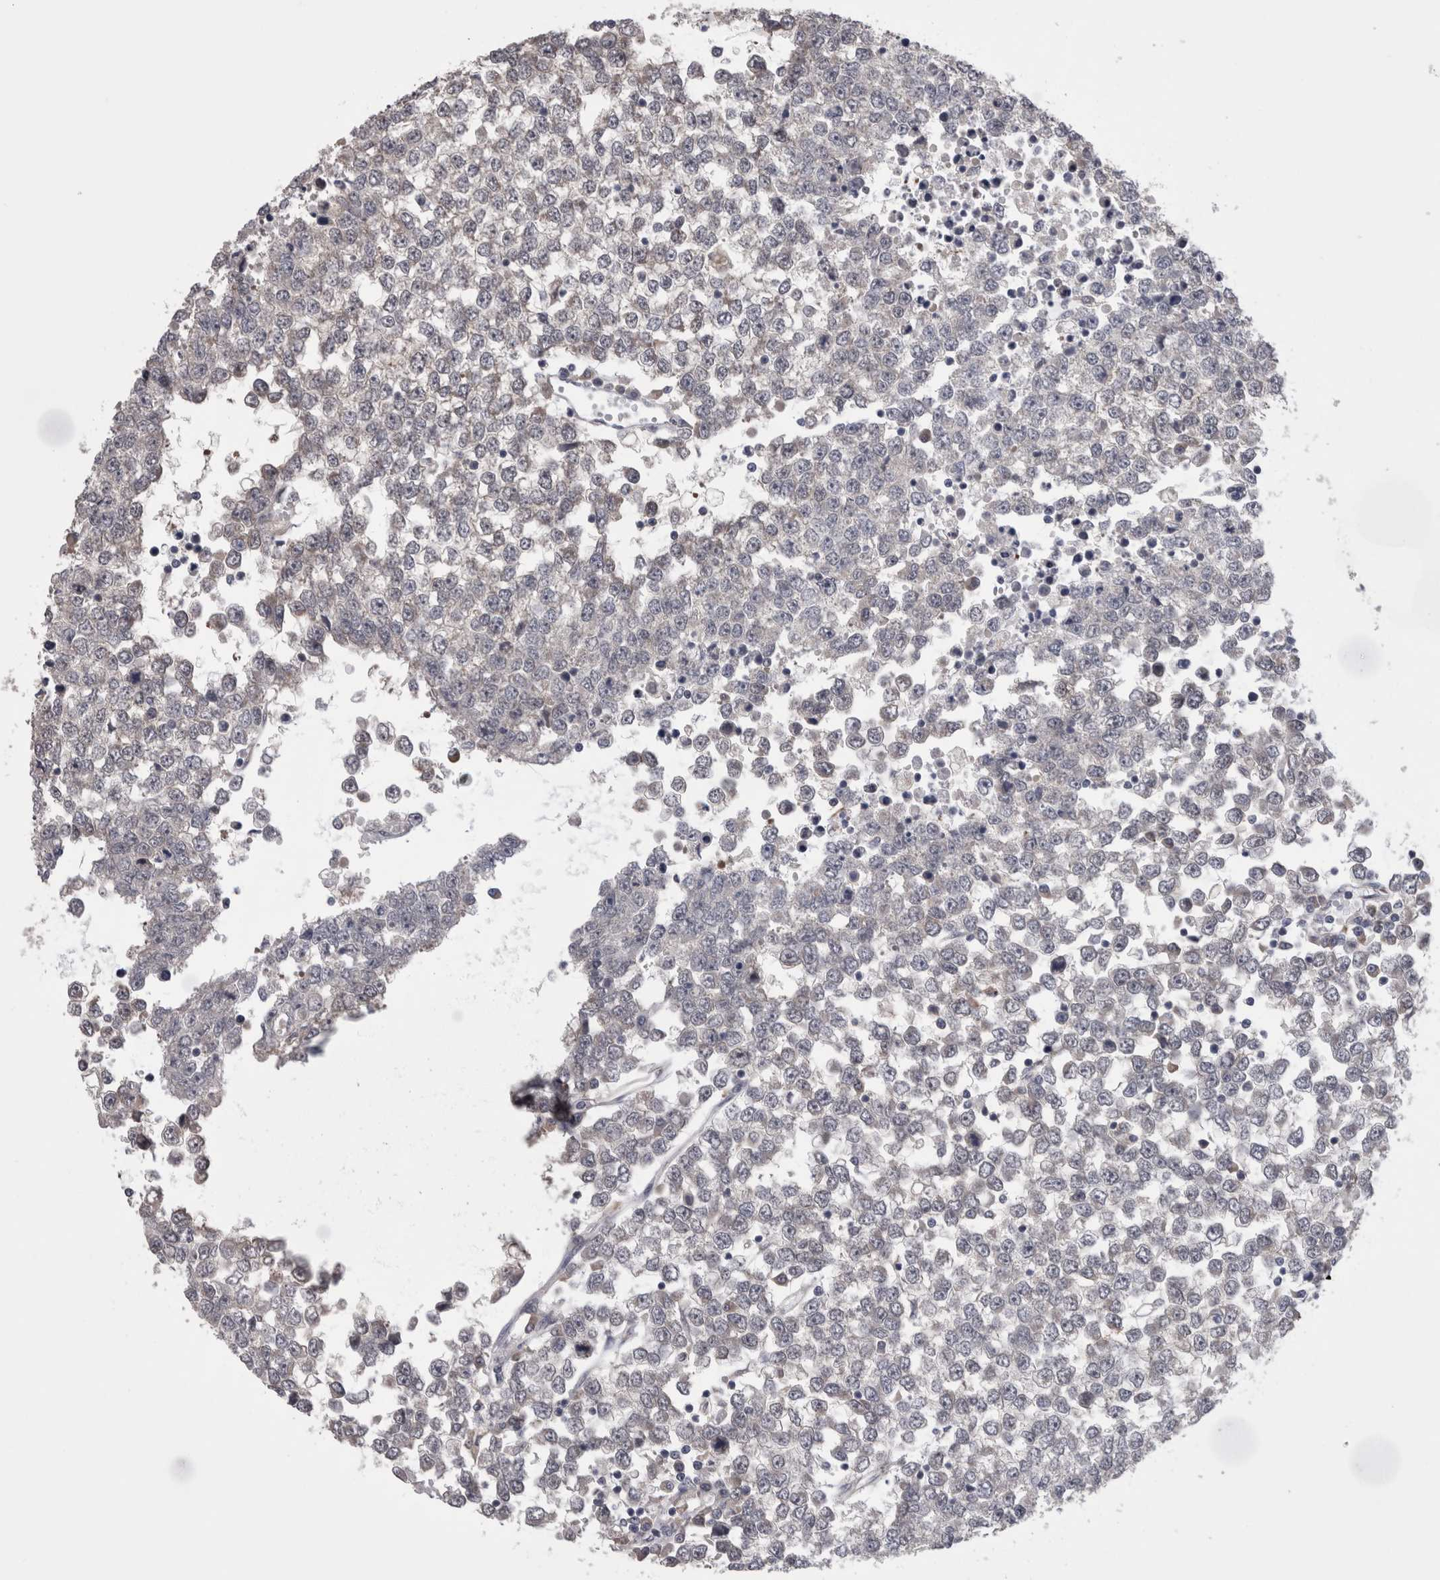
{"staining": {"intensity": "negative", "quantity": "none", "location": "none"}, "tissue": "testis cancer", "cell_type": "Tumor cells", "image_type": "cancer", "snomed": [{"axis": "morphology", "description": "Seminoma, NOS"}, {"axis": "topography", "description": "Testis"}], "caption": "This is a histopathology image of immunohistochemistry (IHC) staining of testis seminoma, which shows no staining in tumor cells. The staining was performed using DAB (3,3'-diaminobenzidine) to visualize the protein expression in brown, while the nuclei were stained in blue with hematoxylin (Magnification: 20x).", "gene": "DCTN6", "patient": {"sex": "male", "age": 65}}